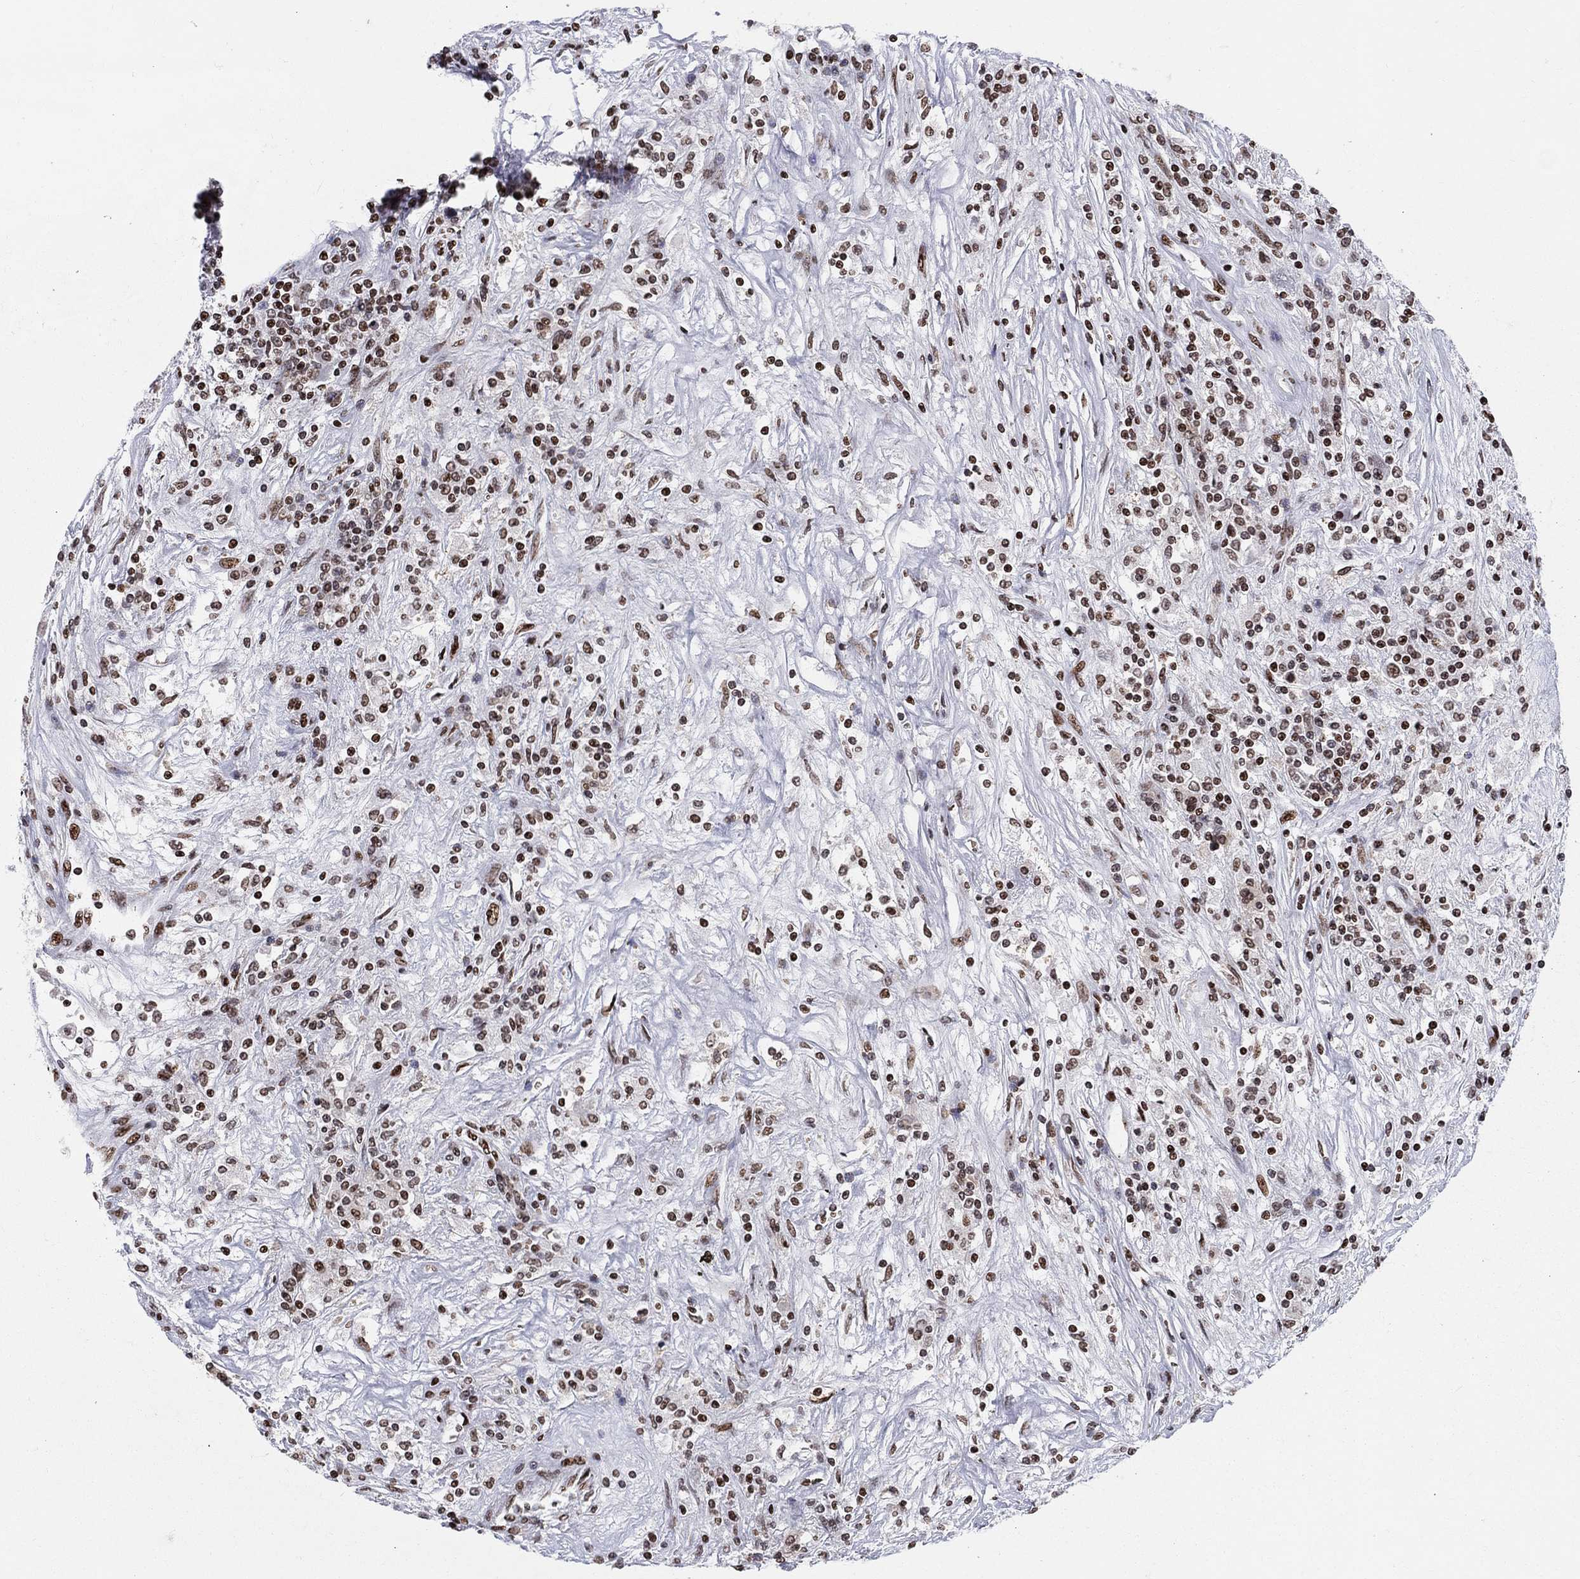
{"staining": {"intensity": "moderate", "quantity": ">75%", "location": "cytoplasmic/membranous"}, "tissue": "renal cancer", "cell_type": "Tumor cells", "image_type": "cancer", "snomed": [{"axis": "morphology", "description": "Adenocarcinoma, NOS"}, {"axis": "topography", "description": "Kidney"}], "caption": "Immunohistochemistry of human adenocarcinoma (renal) exhibits medium levels of moderate cytoplasmic/membranous staining in about >75% of tumor cells.", "gene": "ZNHIT3", "patient": {"sex": "female", "age": 67}}